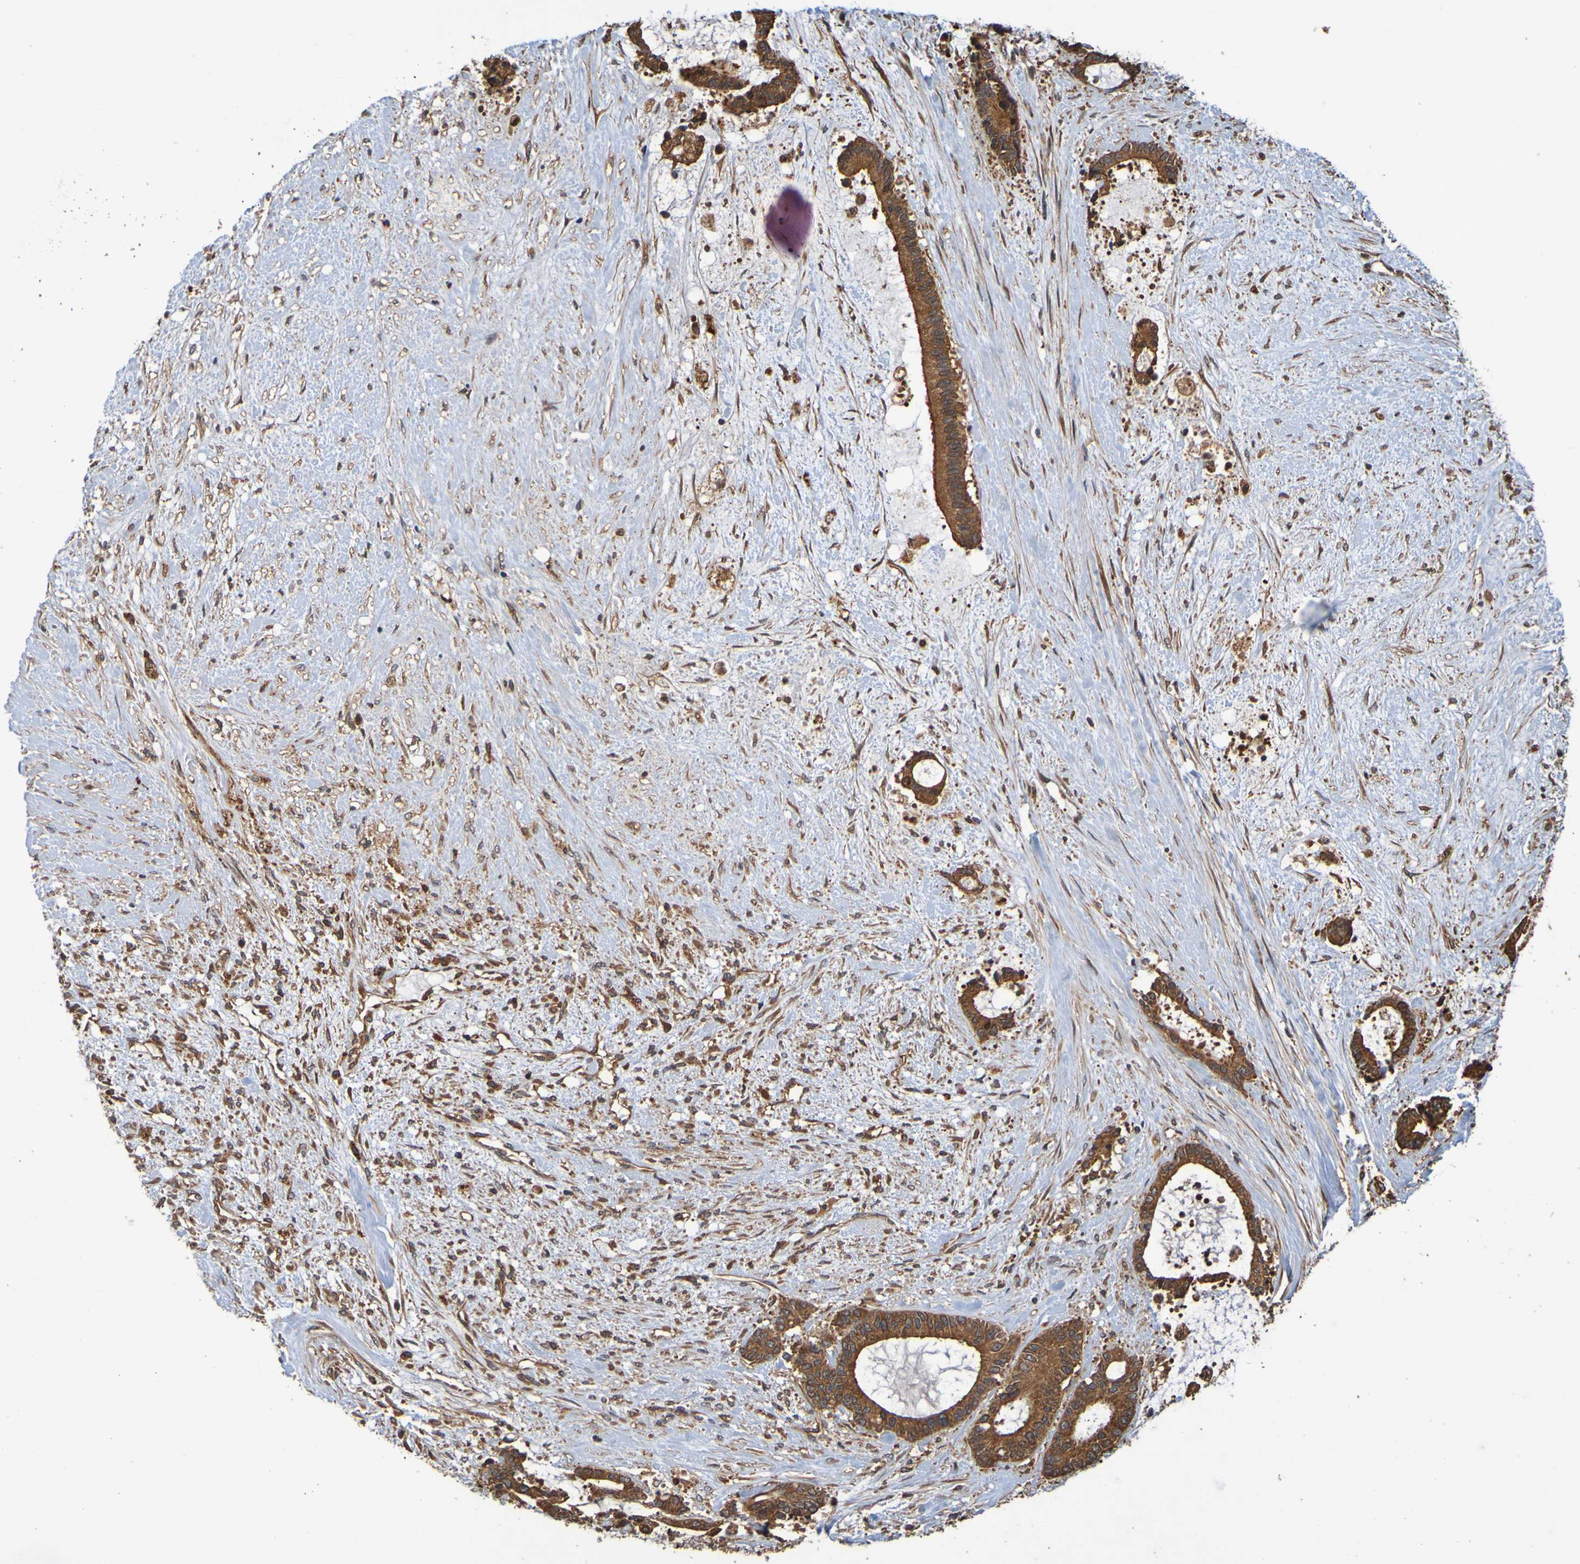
{"staining": {"intensity": "strong", "quantity": ">75%", "location": "cytoplasmic/membranous"}, "tissue": "liver cancer", "cell_type": "Tumor cells", "image_type": "cancer", "snomed": [{"axis": "morphology", "description": "Normal tissue, NOS"}, {"axis": "morphology", "description": "Cholangiocarcinoma"}, {"axis": "topography", "description": "Liver"}, {"axis": "topography", "description": "Peripheral nerve tissue"}], "caption": "Immunohistochemical staining of liver cancer (cholangiocarcinoma) displays high levels of strong cytoplasmic/membranous protein staining in about >75% of tumor cells.", "gene": "OCRL", "patient": {"sex": "female", "age": 73}}